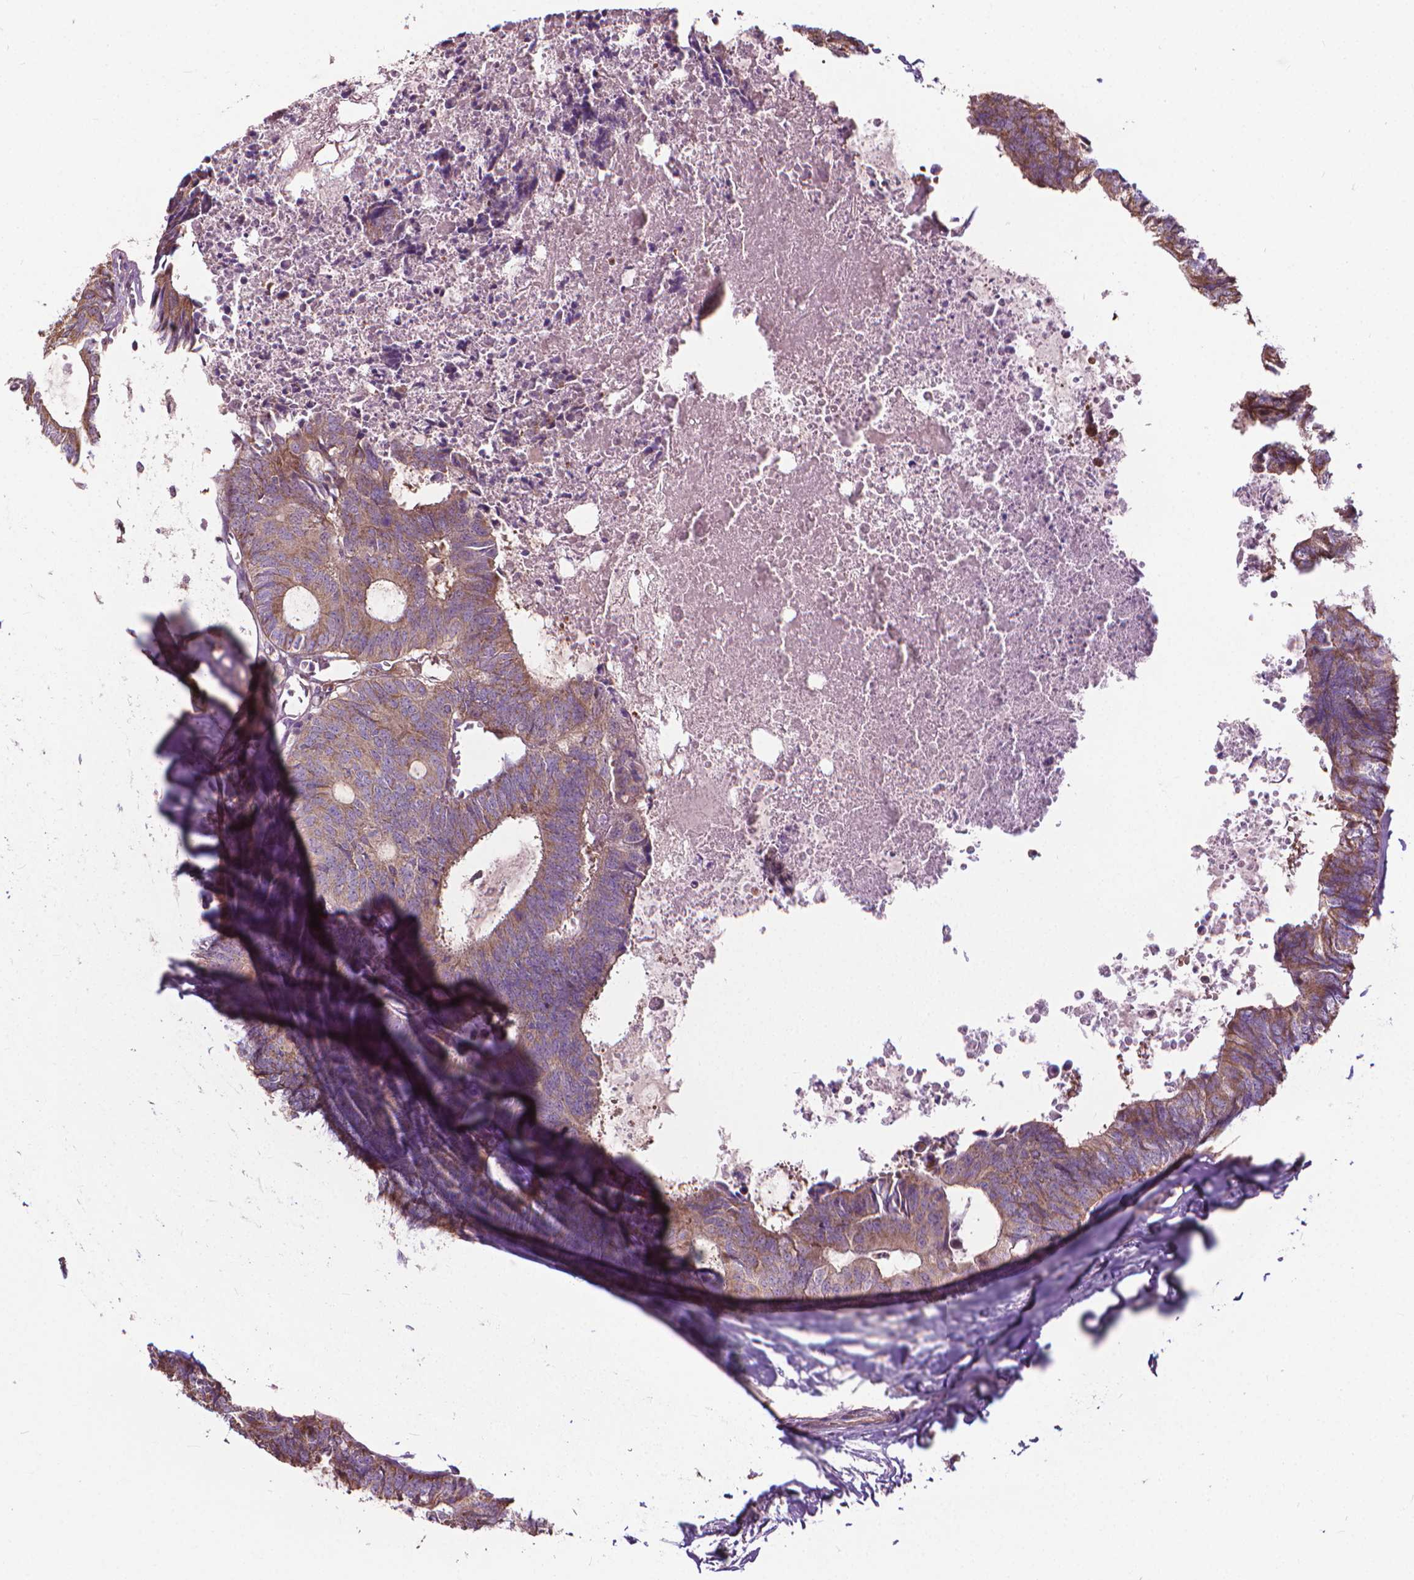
{"staining": {"intensity": "moderate", "quantity": ">75%", "location": "cytoplasmic/membranous"}, "tissue": "colorectal cancer", "cell_type": "Tumor cells", "image_type": "cancer", "snomed": [{"axis": "morphology", "description": "Adenocarcinoma, NOS"}, {"axis": "topography", "description": "Colon"}, {"axis": "topography", "description": "Rectum"}], "caption": "Protein staining of colorectal adenocarcinoma tissue demonstrates moderate cytoplasmic/membranous staining in about >75% of tumor cells.", "gene": "NUDT1", "patient": {"sex": "male", "age": 57}}